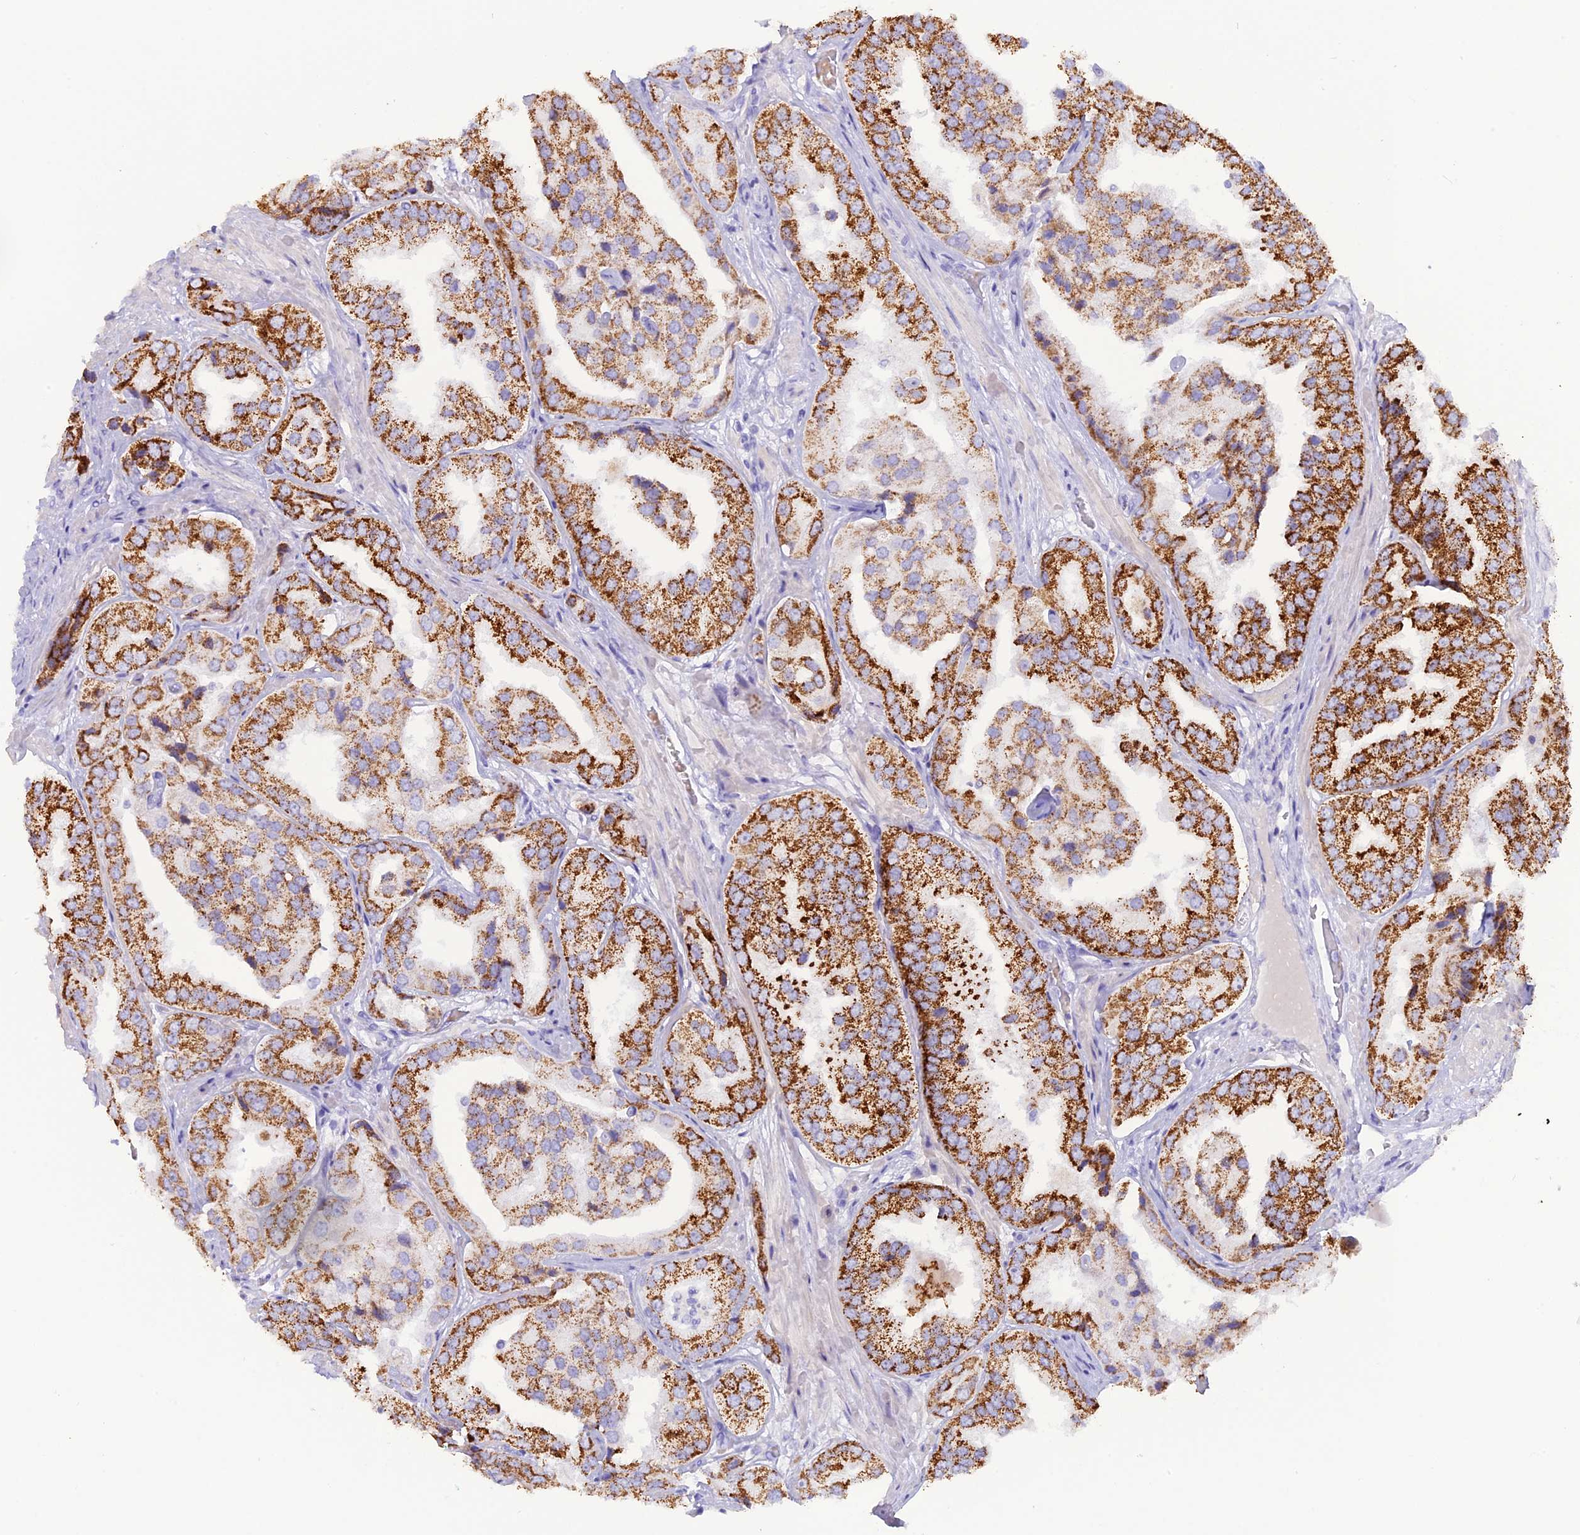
{"staining": {"intensity": "strong", "quantity": "25%-75%", "location": "cytoplasmic/membranous"}, "tissue": "prostate cancer", "cell_type": "Tumor cells", "image_type": "cancer", "snomed": [{"axis": "morphology", "description": "Adenocarcinoma, High grade"}, {"axis": "topography", "description": "Prostate"}], "caption": "Approximately 25%-75% of tumor cells in human prostate cancer (adenocarcinoma (high-grade)) reveal strong cytoplasmic/membranous protein staining as visualized by brown immunohistochemical staining.", "gene": "GLYATL1", "patient": {"sex": "male", "age": 63}}